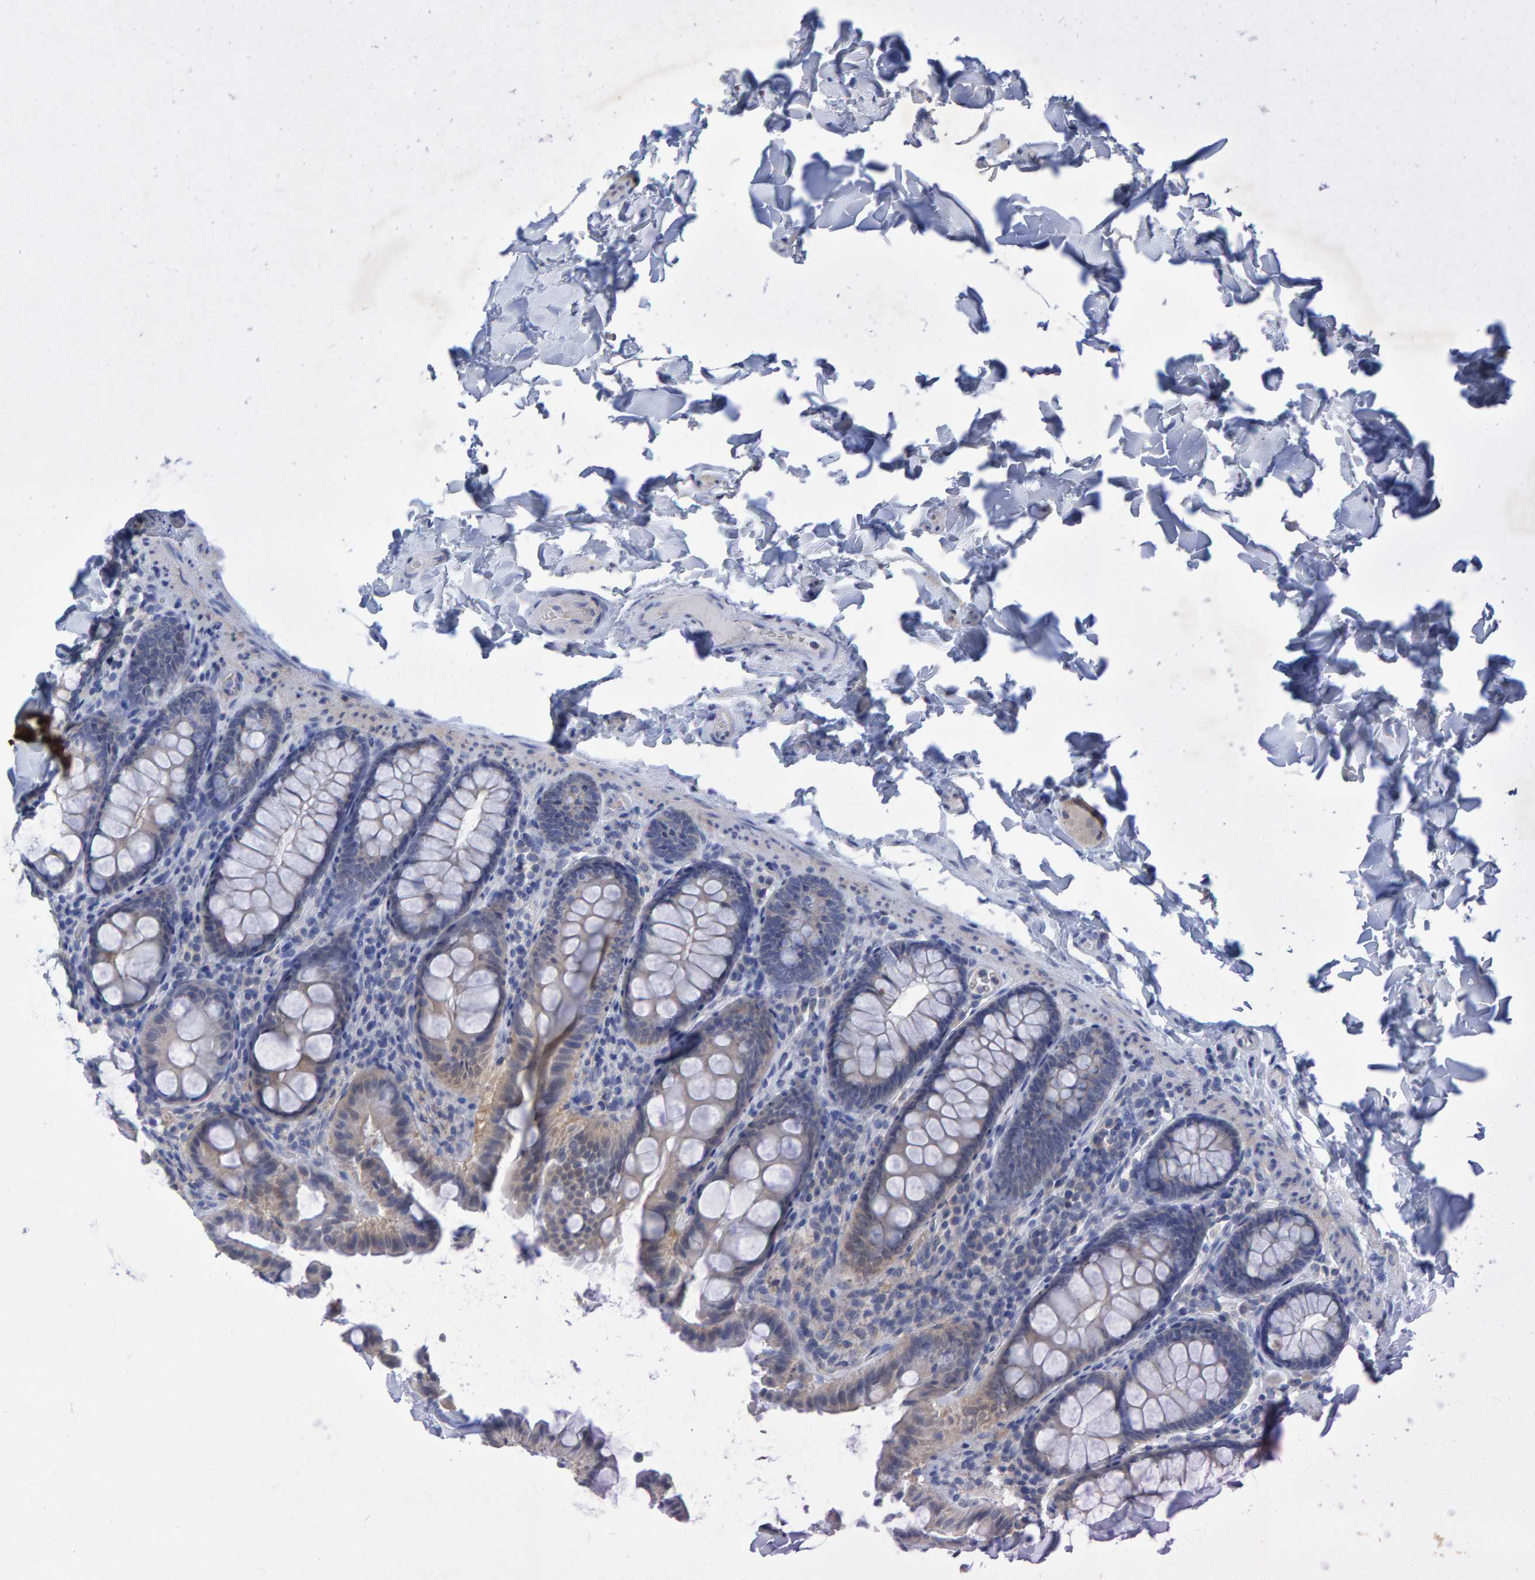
{"staining": {"intensity": "negative", "quantity": "none", "location": "none"}, "tissue": "colon", "cell_type": "Endothelial cells", "image_type": "normal", "snomed": [{"axis": "morphology", "description": "Normal tissue, NOS"}, {"axis": "topography", "description": "Colon"}], "caption": "IHC histopathology image of benign colon stained for a protein (brown), which displays no expression in endothelial cells. (IHC, brightfield microscopy, high magnification).", "gene": "ALAD", "patient": {"sex": "female", "age": 61}}